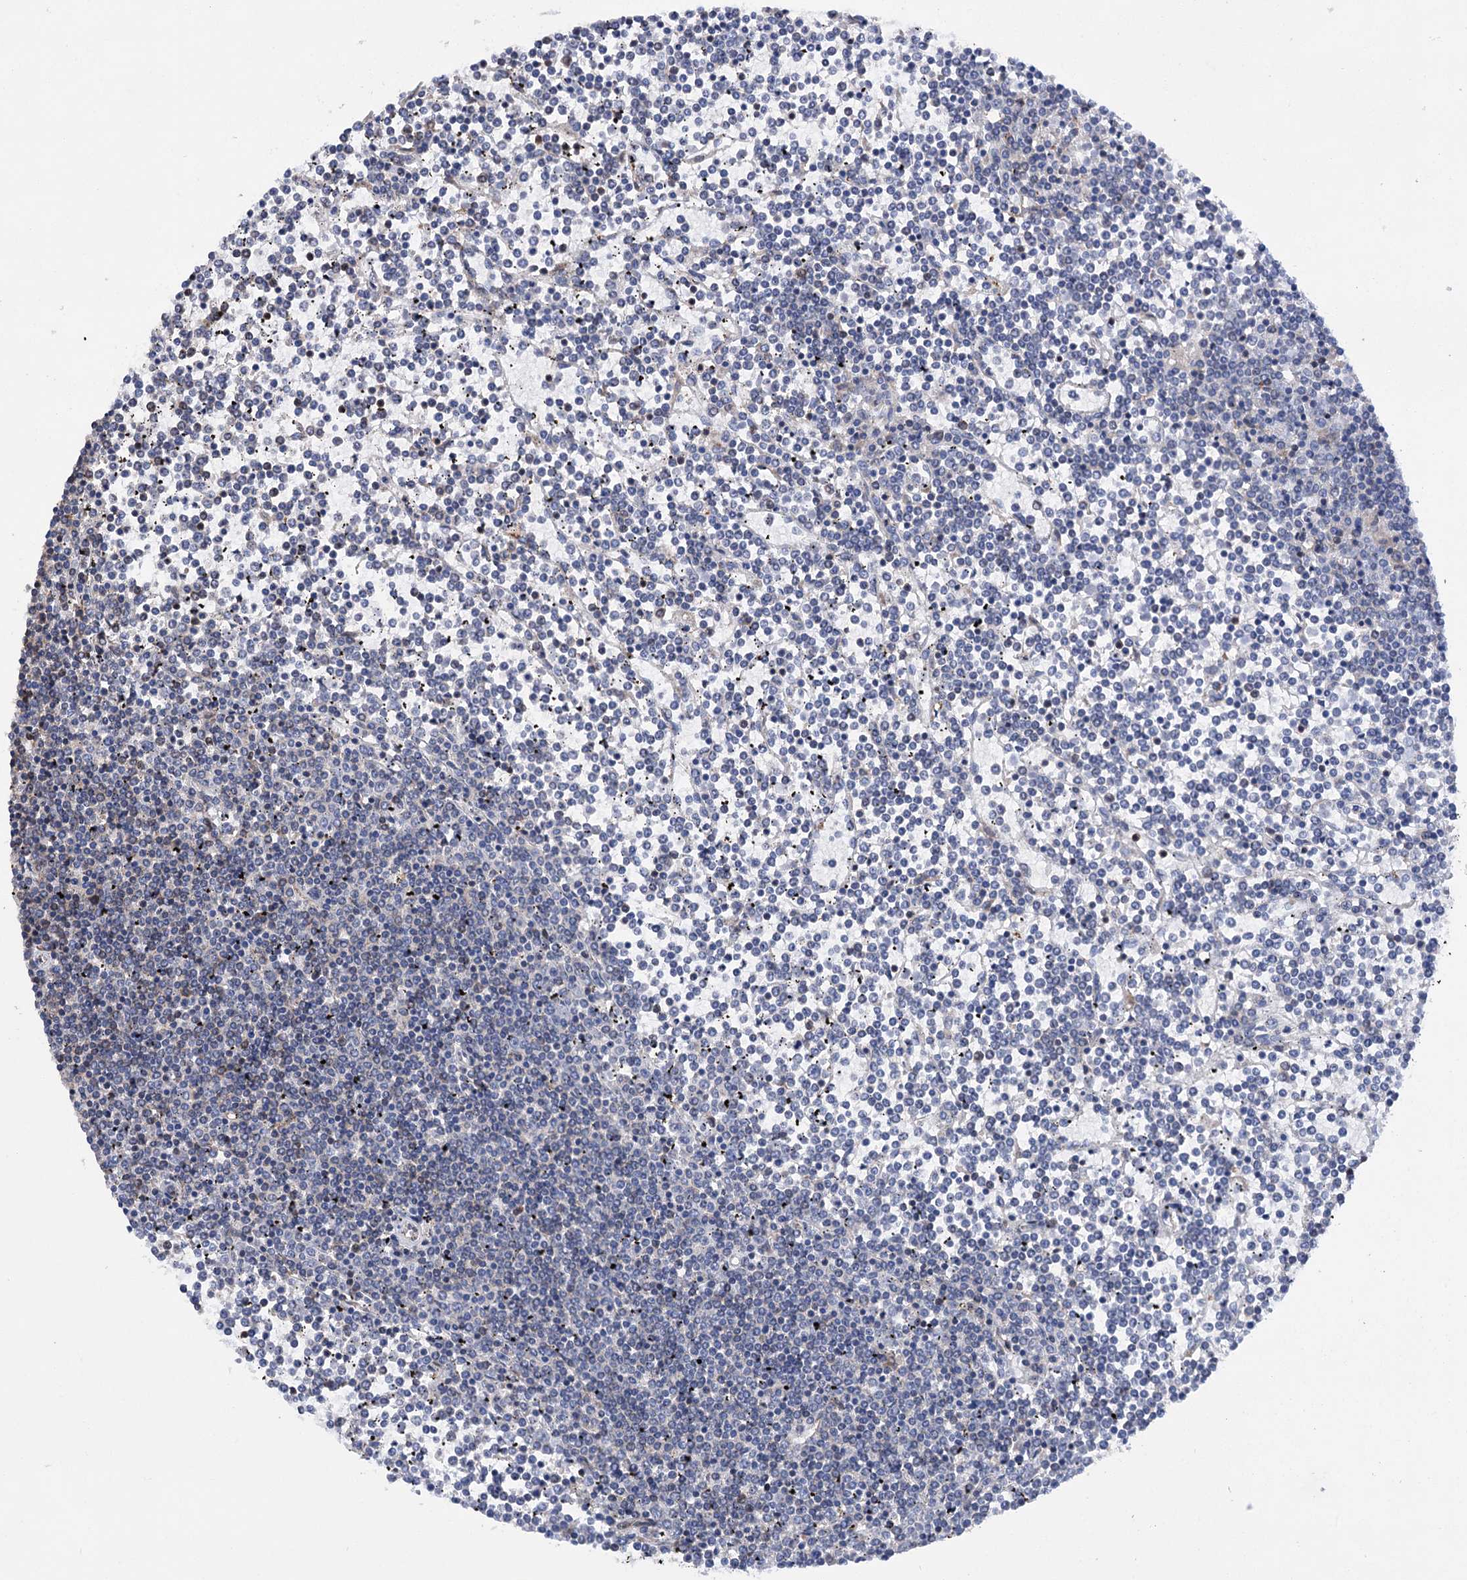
{"staining": {"intensity": "negative", "quantity": "none", "location": "none"}, "tissue": "lymphoma", "cell_type": "Tumor cells", "image_type": "cancer", "snomed": [{"axis": "morphology", "description": "Malignant lymphoma, non-Hodgkin's type, Low grade"}, {"axis": "topography", "description": "Spleen"}], "caption": "Tumor cells show no significant expression in lymphoma. The staining is performed using DAB (3,3'-diaminobenzidine) brown chromogen with nuclei counter-stained in using hematoxylin.", "gene": "SCPEP1", "patient": {"sex": "female", "age": 19}}